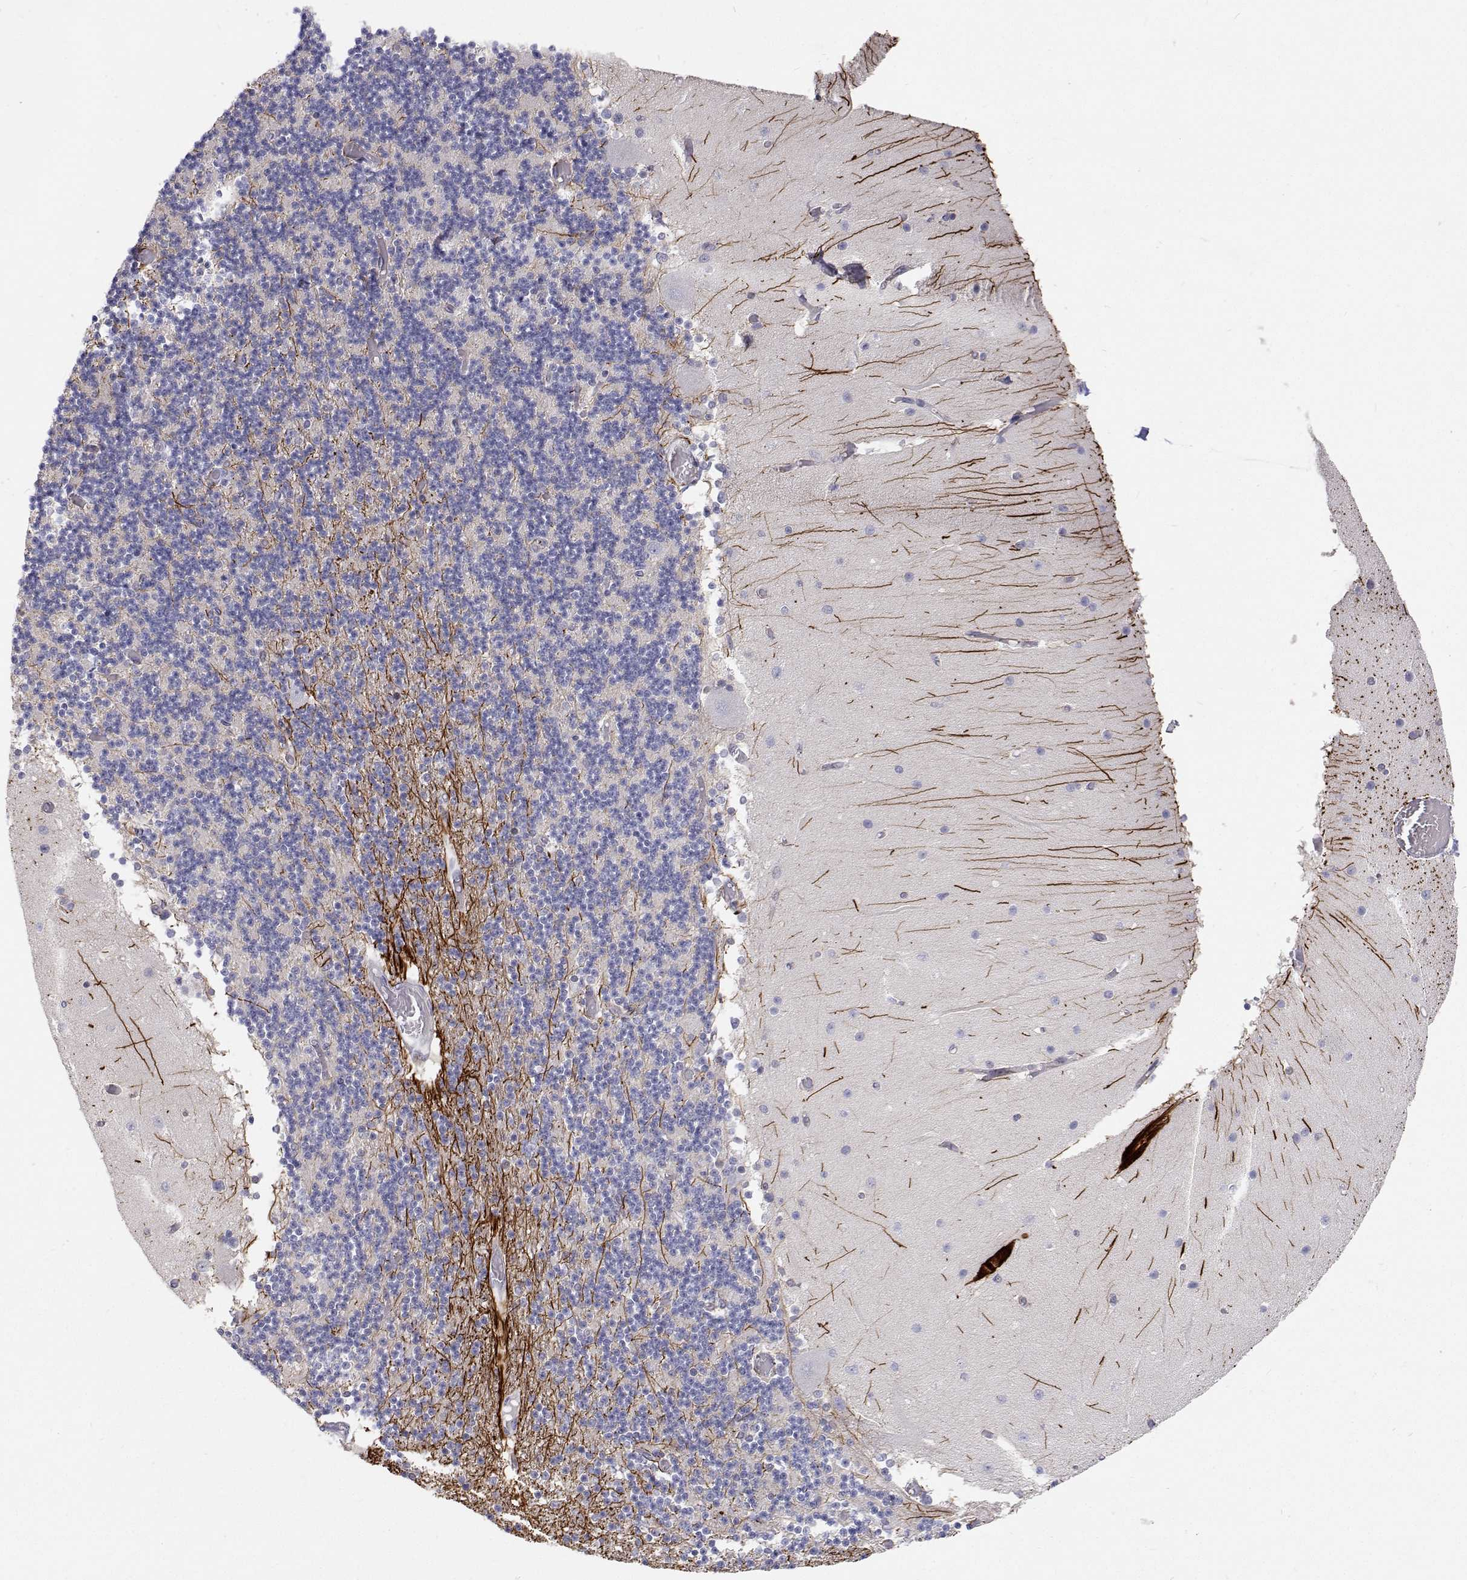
{"staining": {"intensity": "negative", "quantity": "none", "location": "none"}, "tissue": "cerebellum", "cell_type": "Cells in granular layer", "image_type": "normal", "snomed": [{"axis": "morphology", "description": "Normal tissue, NOS"}, {"axis": "topography", "description": "Cerebellum"}], "caption": "The image displays no significant positivity in cells in granular layer of cerebellum.", "gene": "MYPN", "patient": {"sex": "female", "age": 28}}